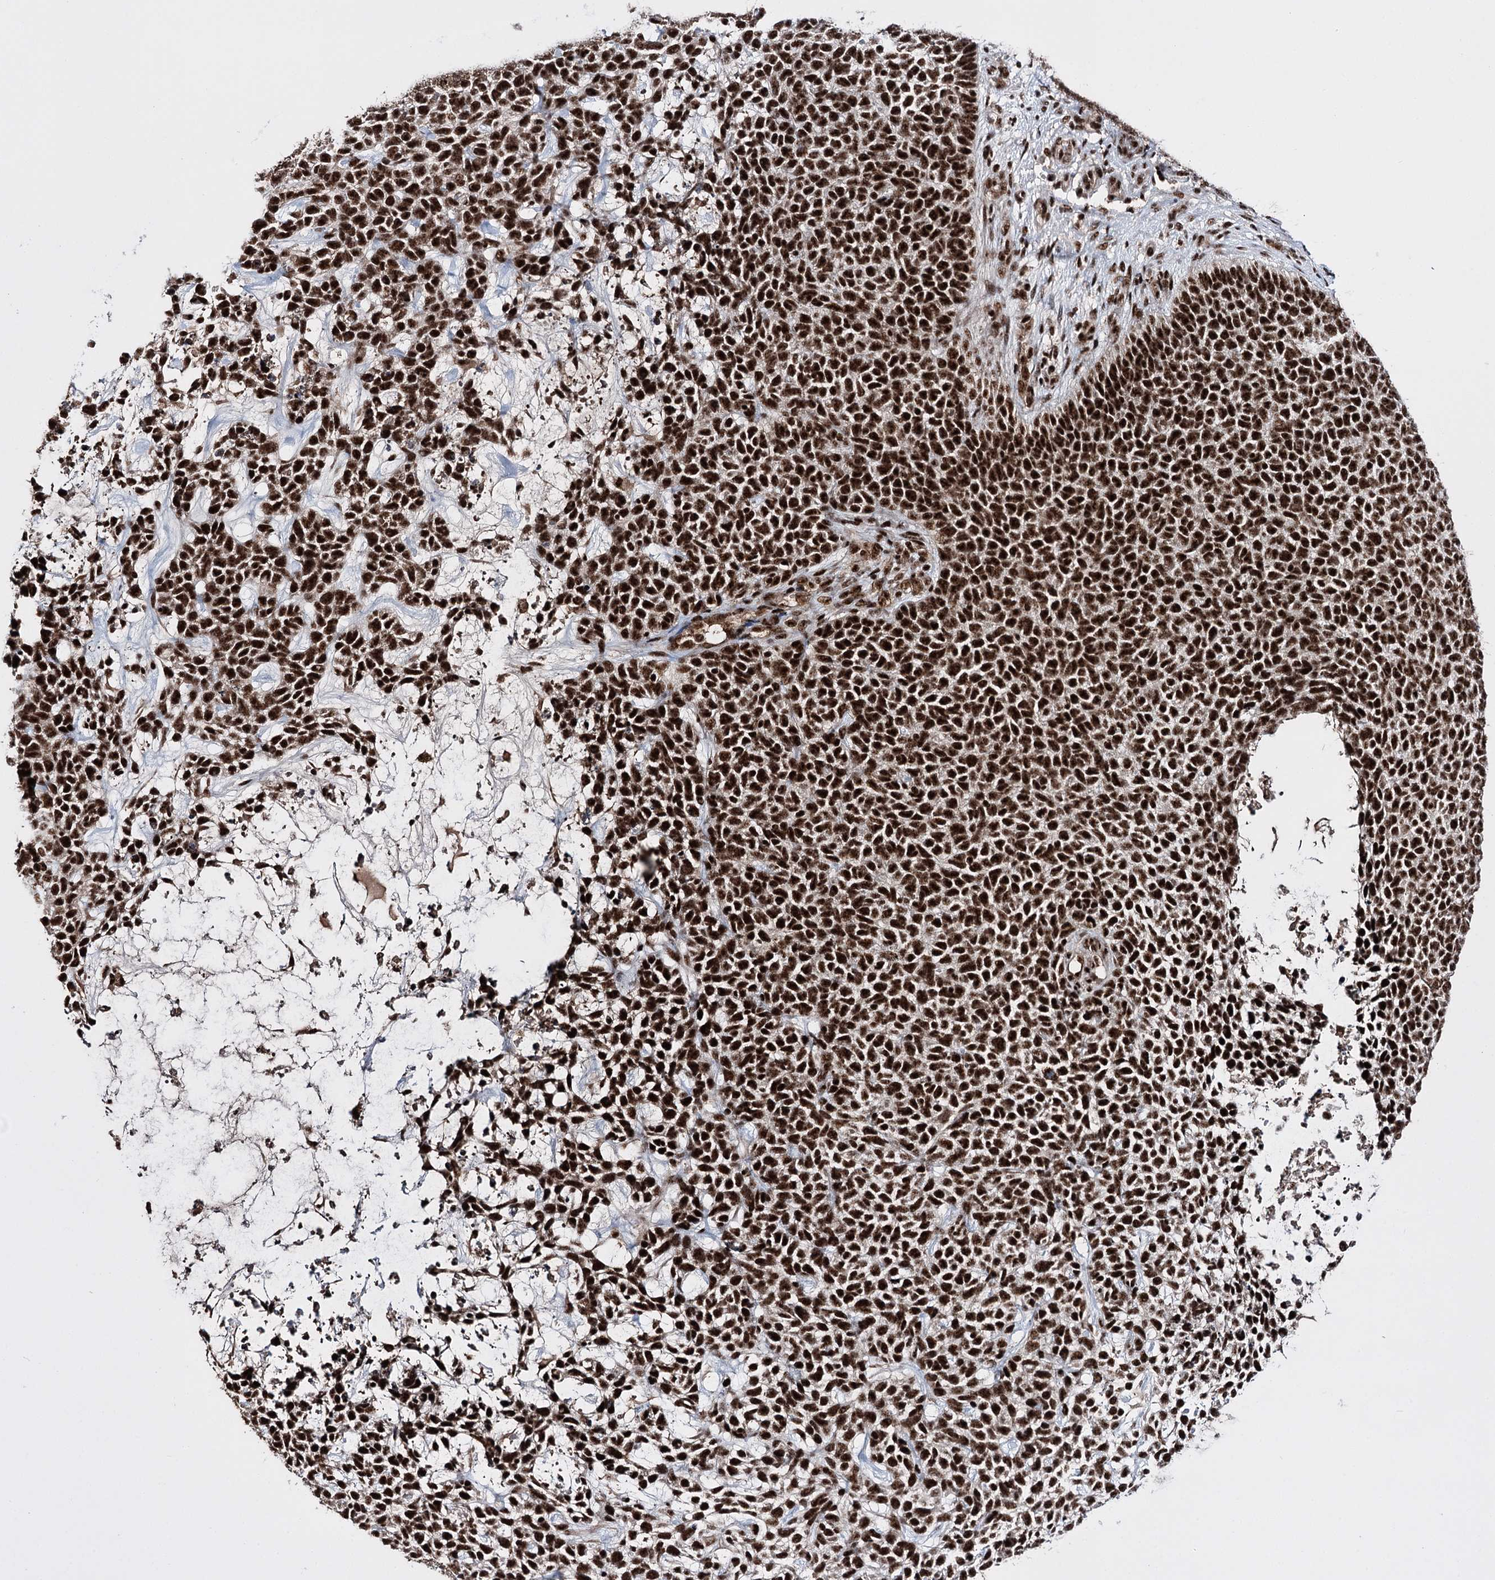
{"staining": {"intensity": "strong", "quantity": ">75%", "location": "nuclear"}, "tissue": "skin cancer", "cell_type": "Tumor cells", "image_type": "cancer", "snomed": [{"axis": "morphology", "description": "Basal cell carcinoma"}, {"axis": "topography", "description": "Skin"}], "caption": "DAB immunohistochemical staining of human basal cell carcinoma (skin) shows strong nuclear protein expression in approximately >75% of tumor cells. (DAB IHC, brown staining for protein, blue staining for nuclei).", "gene": "PRPF40A", "patient": {"sex": "female", "age": 84}}